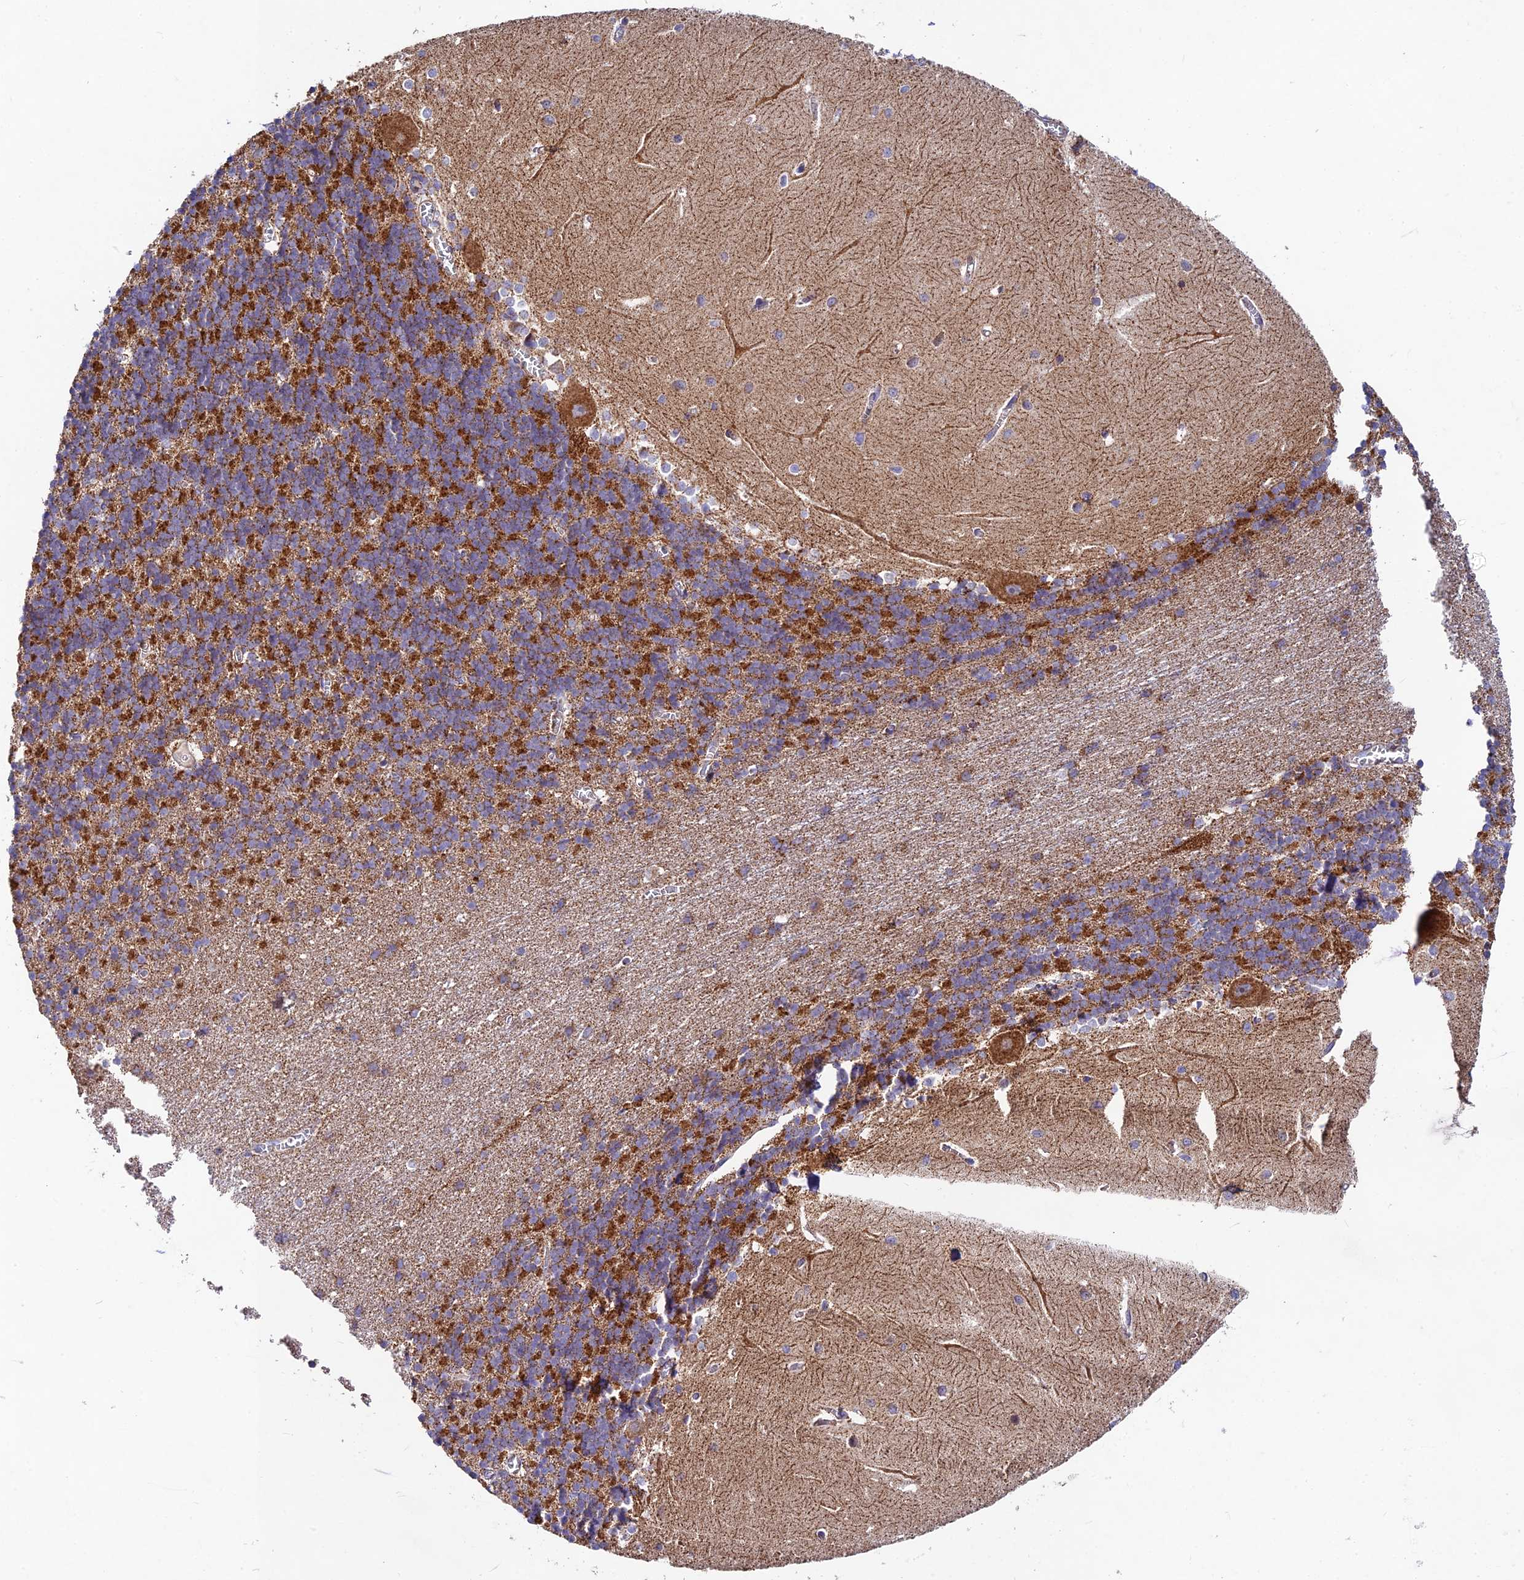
{"staining": {"intensity": "strong", "quantity": "25%-75%", "location": "cytoplasmic/membranous"}, "tissue": "cerebellum", "cell_type": "Cells in granular layer", "image_type": "normal", "snomed": [{"axis": "morphology", "description": "Normal tissue, NOS"}, {"axis": "topography", "description": "Cerebellum"}], "caption": "An image showing strong cytoplasmic/membranous expression in about 25%-75% of cells in granular layer in unremarkable cerebellum, as visualized by brown immunohistochemical staining.", "gene": "KHDC3L", "patient": {"sex": "male", "age": 37}}